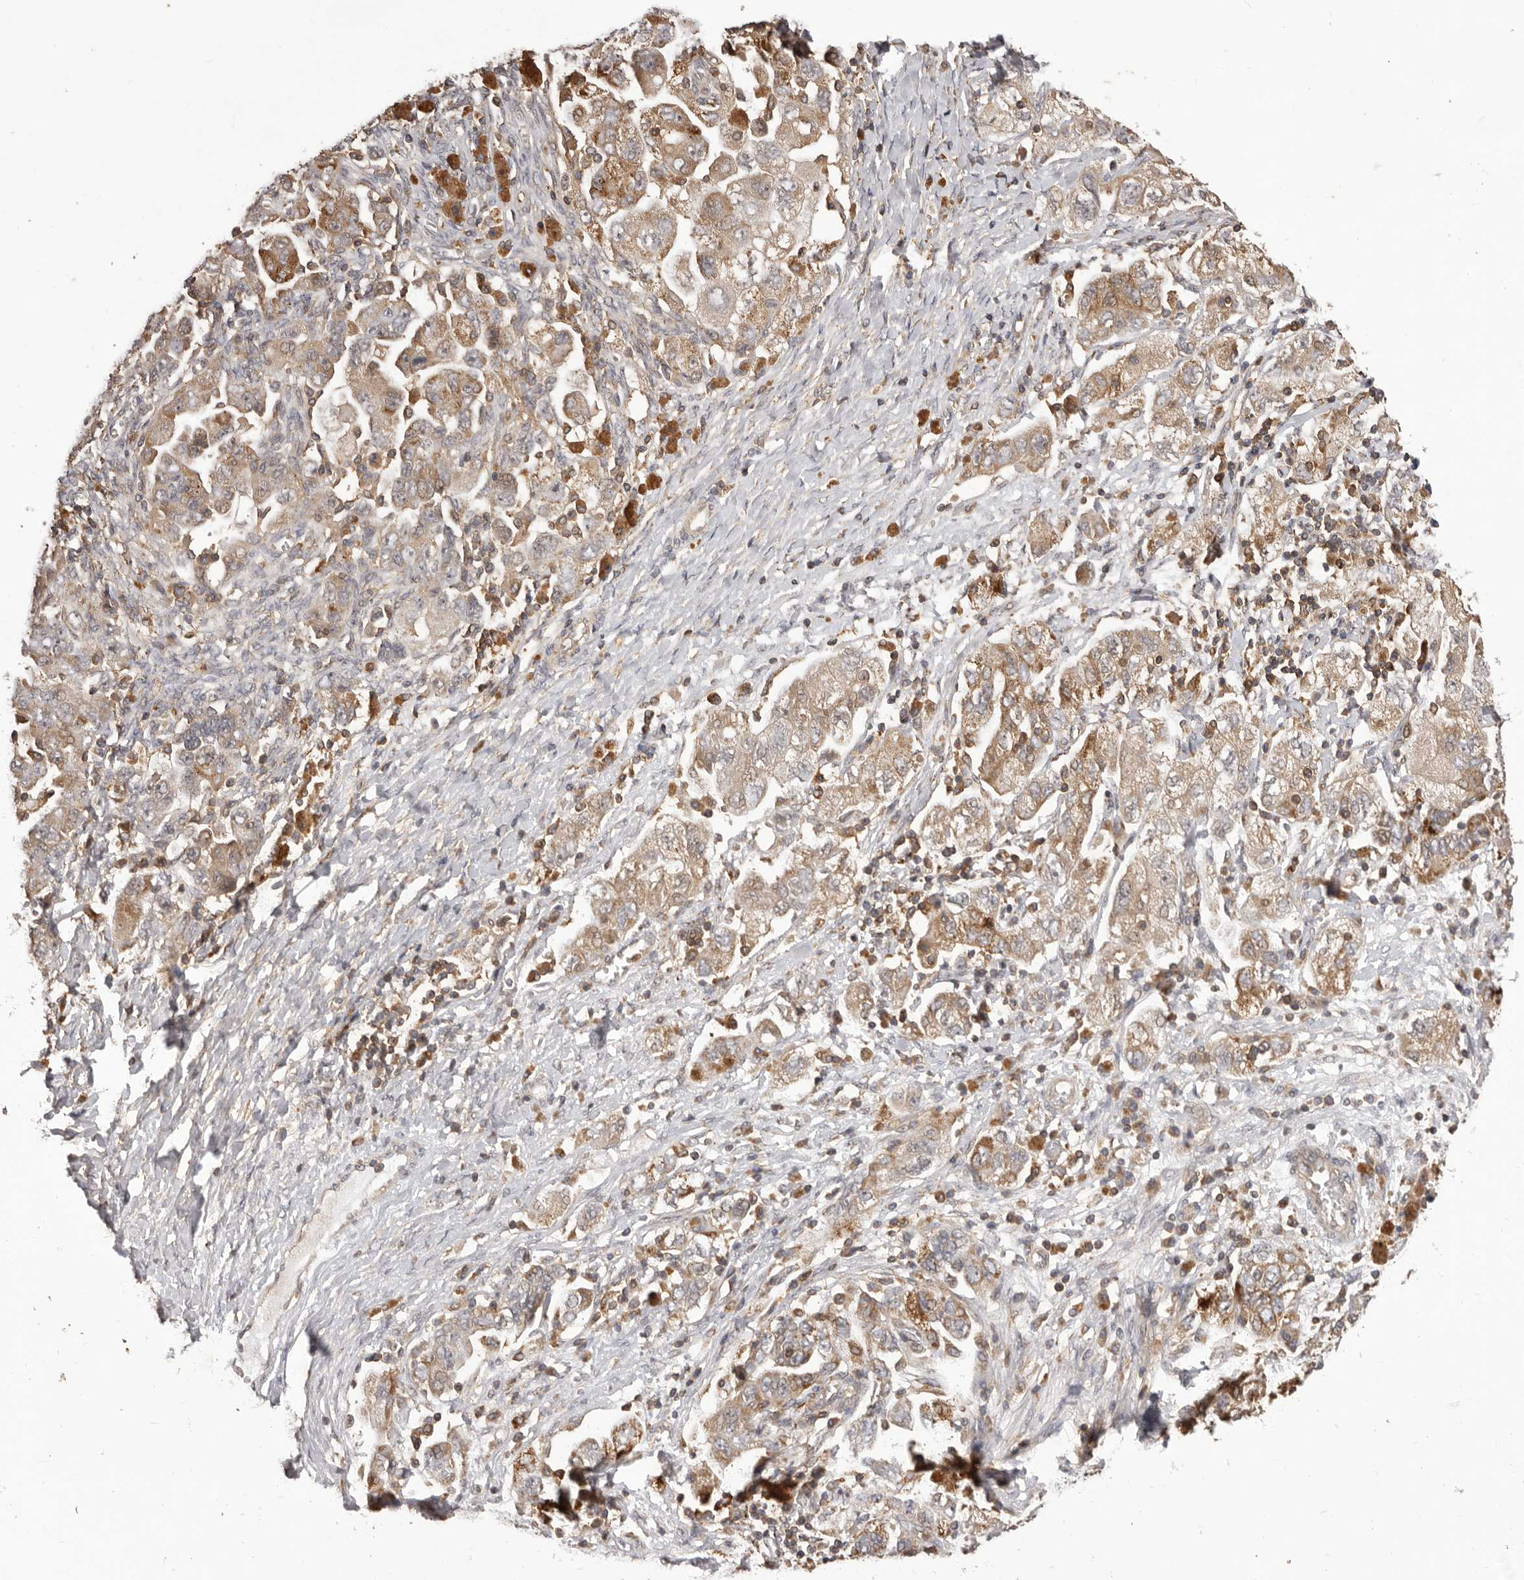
{"staining": {"intensity": "moderate", "quantity": ">75%", "location": "cytoplasmic/membranous"}, "tissue": "ovarian cancer", "cell_type": "Tumor cells", "image_type": "cancer", "snomed": [{"axis": "morphology", "description": "Carcinoma, NOS"}, {"axis": "morphology", "description": "Cystadenocarcinoma, serous, NOS"}, {"axis": "topography", "description": "Ovary"}], "caption": "This is a histology image of immunohistochemistry staining of ovarian cancer, which shows moderate staining in the cytoplasmic/membranous of tumor cells.", "gene": "GLIPR2", "patient": {"sex": "female", "age": 69}}